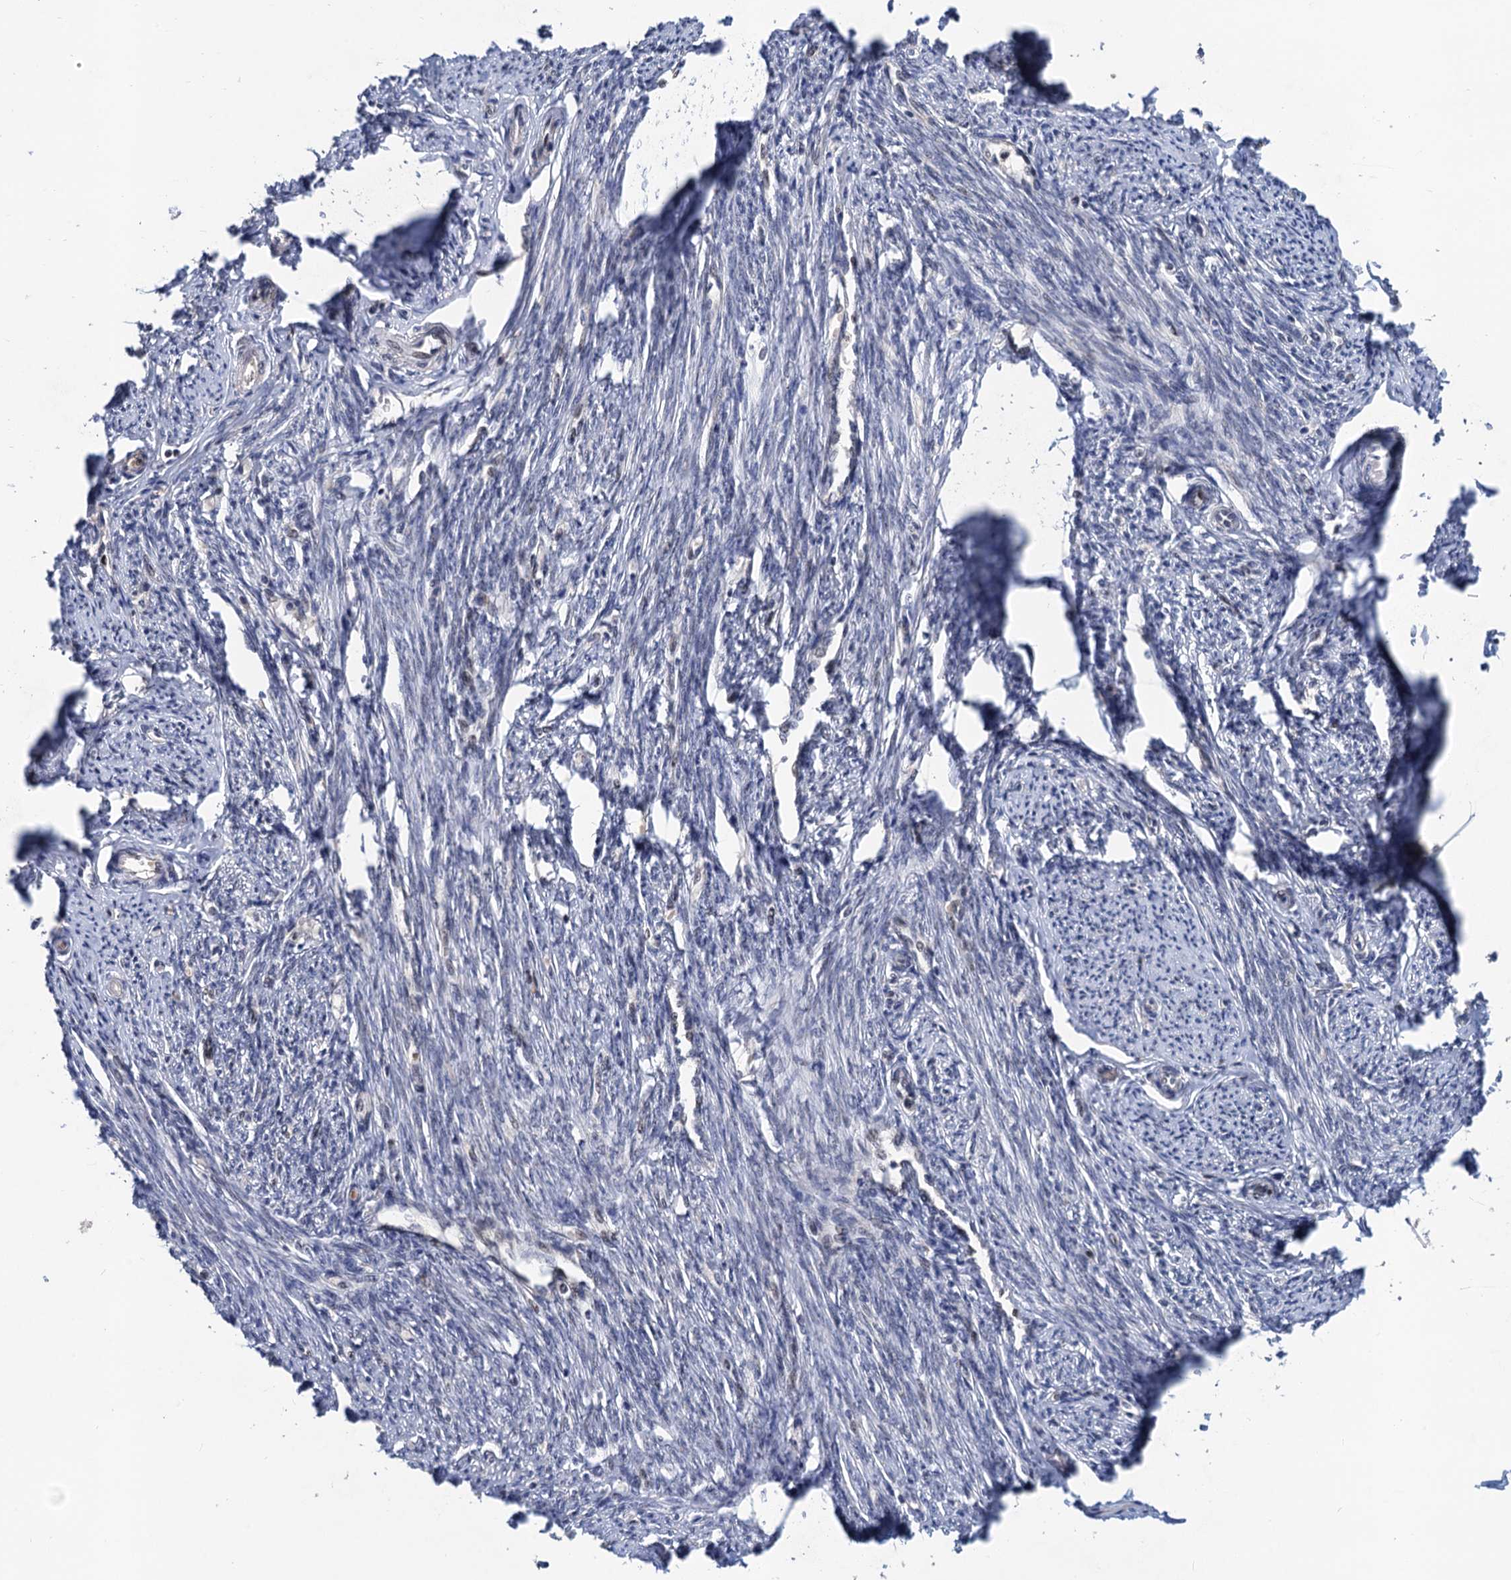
{"staining": {"intensity": "weak", "quantity": "25%-75%", "location": "nuclear"}, "tissue": "smooth muscle", "cell_type": "Smooth muscle cells", "image_type": "normal", "snomed": [{"axis": "morphology", "description": "Normal tissue, NOS"}, {"axis": "topography", "description": "Smooth muscle"}, {"axis": "topography", "description": "Uterus"}], "caption": "Immunohistochemistry (DAB (3,3'-diaminobenzidine)) staining of normal smooth muscle reveals weak nuclear protein expression in approximately 25%-75% of smooth muscle cells.", "gene": "TSEN34", "patient": {"sex": "female", "age": 59}}